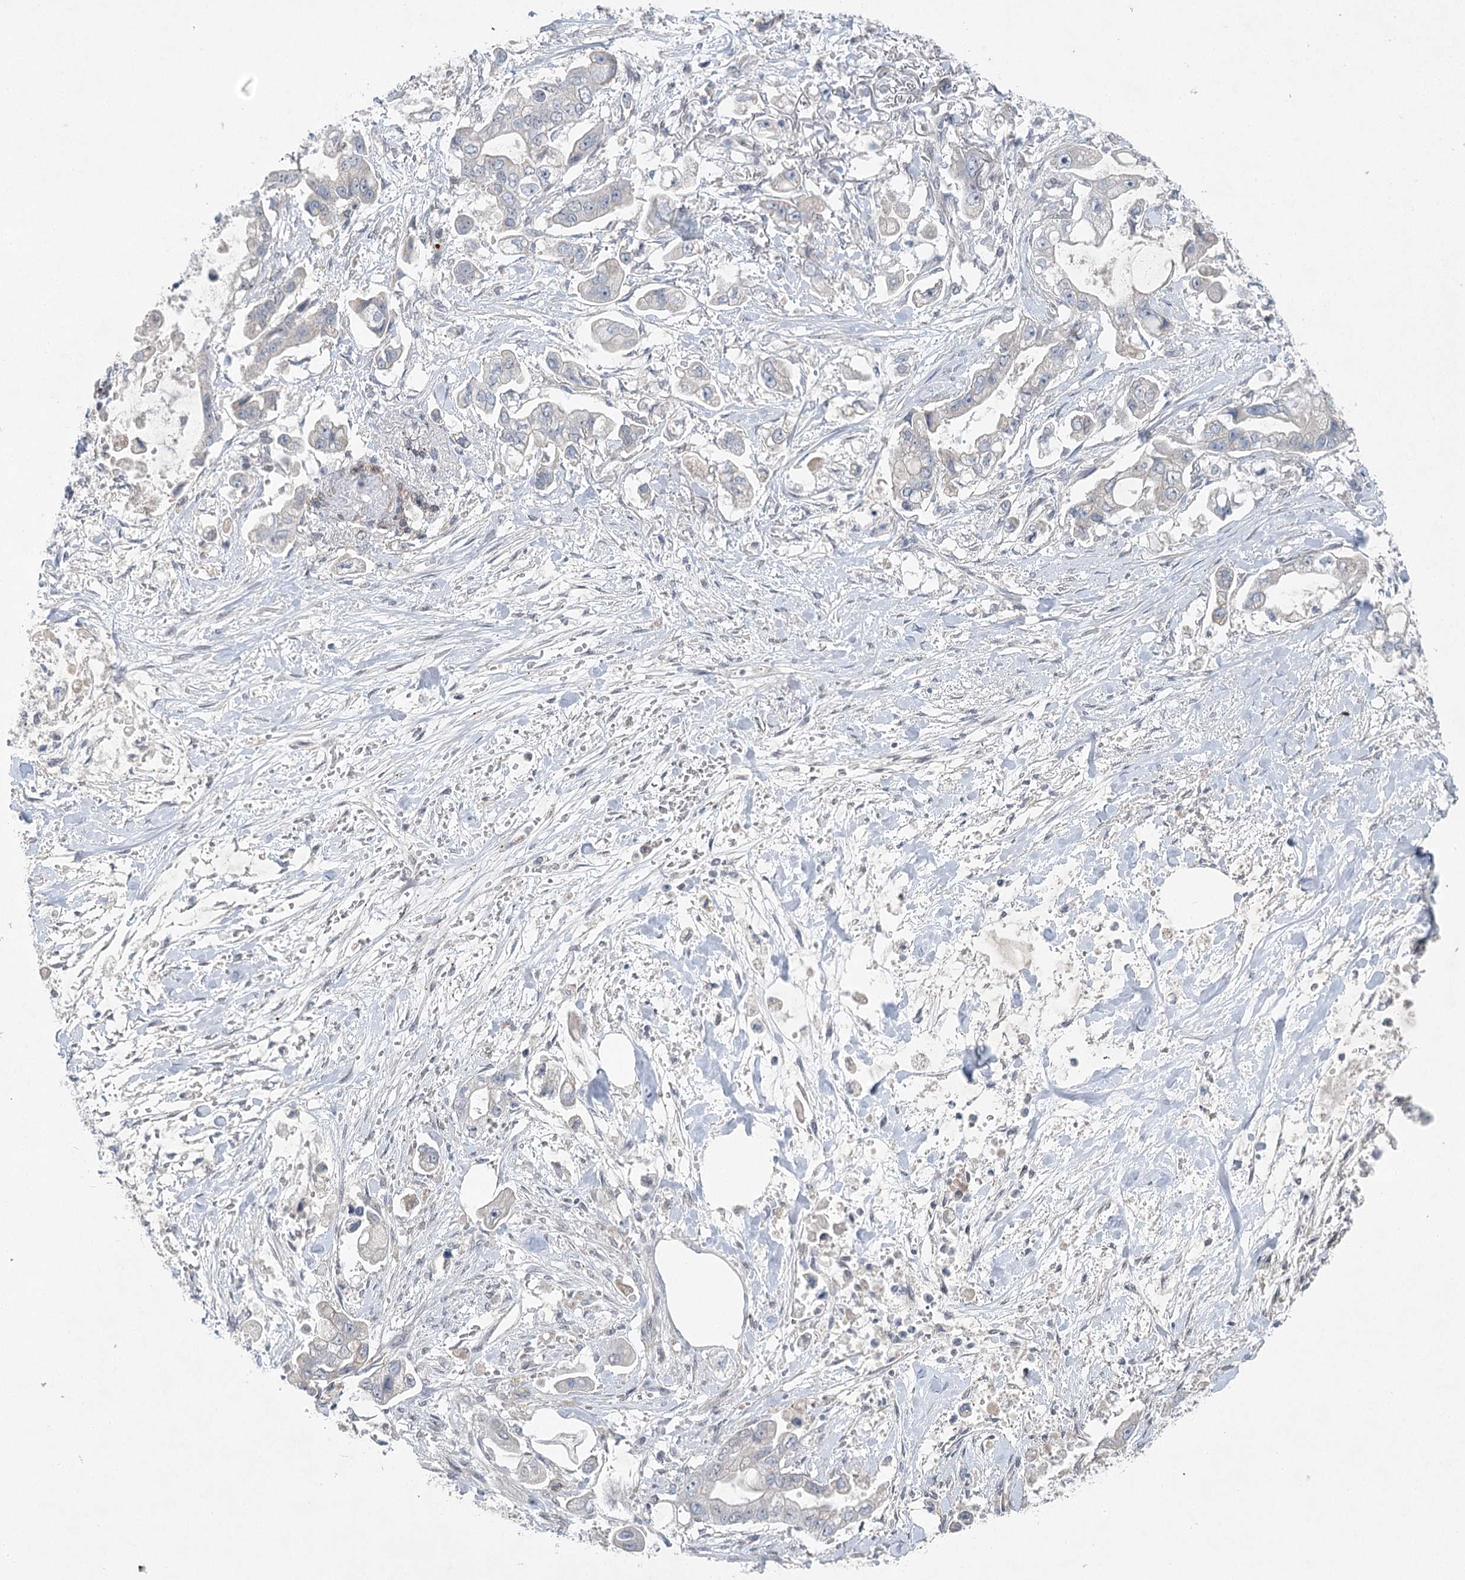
{"staining": {"intensity": "negative", "quantity": "none", "location": "none"}, "tissue": "stomach cancer", "cell_type": "Tumor cells", "image_type": "cancer", "snomed": [{"axis": "morphology", "description": "Adenocarcinoma, NOS"}, {"axis": "topography", "description": "Stomach"}], "caption": "An IHC image of stomach adenocarcinoma is shown. There is no staining in tumor cells of stomach adenocarcinoma.", "gene": "AMTN", "patient": {"sex": "male", "age": 62}}